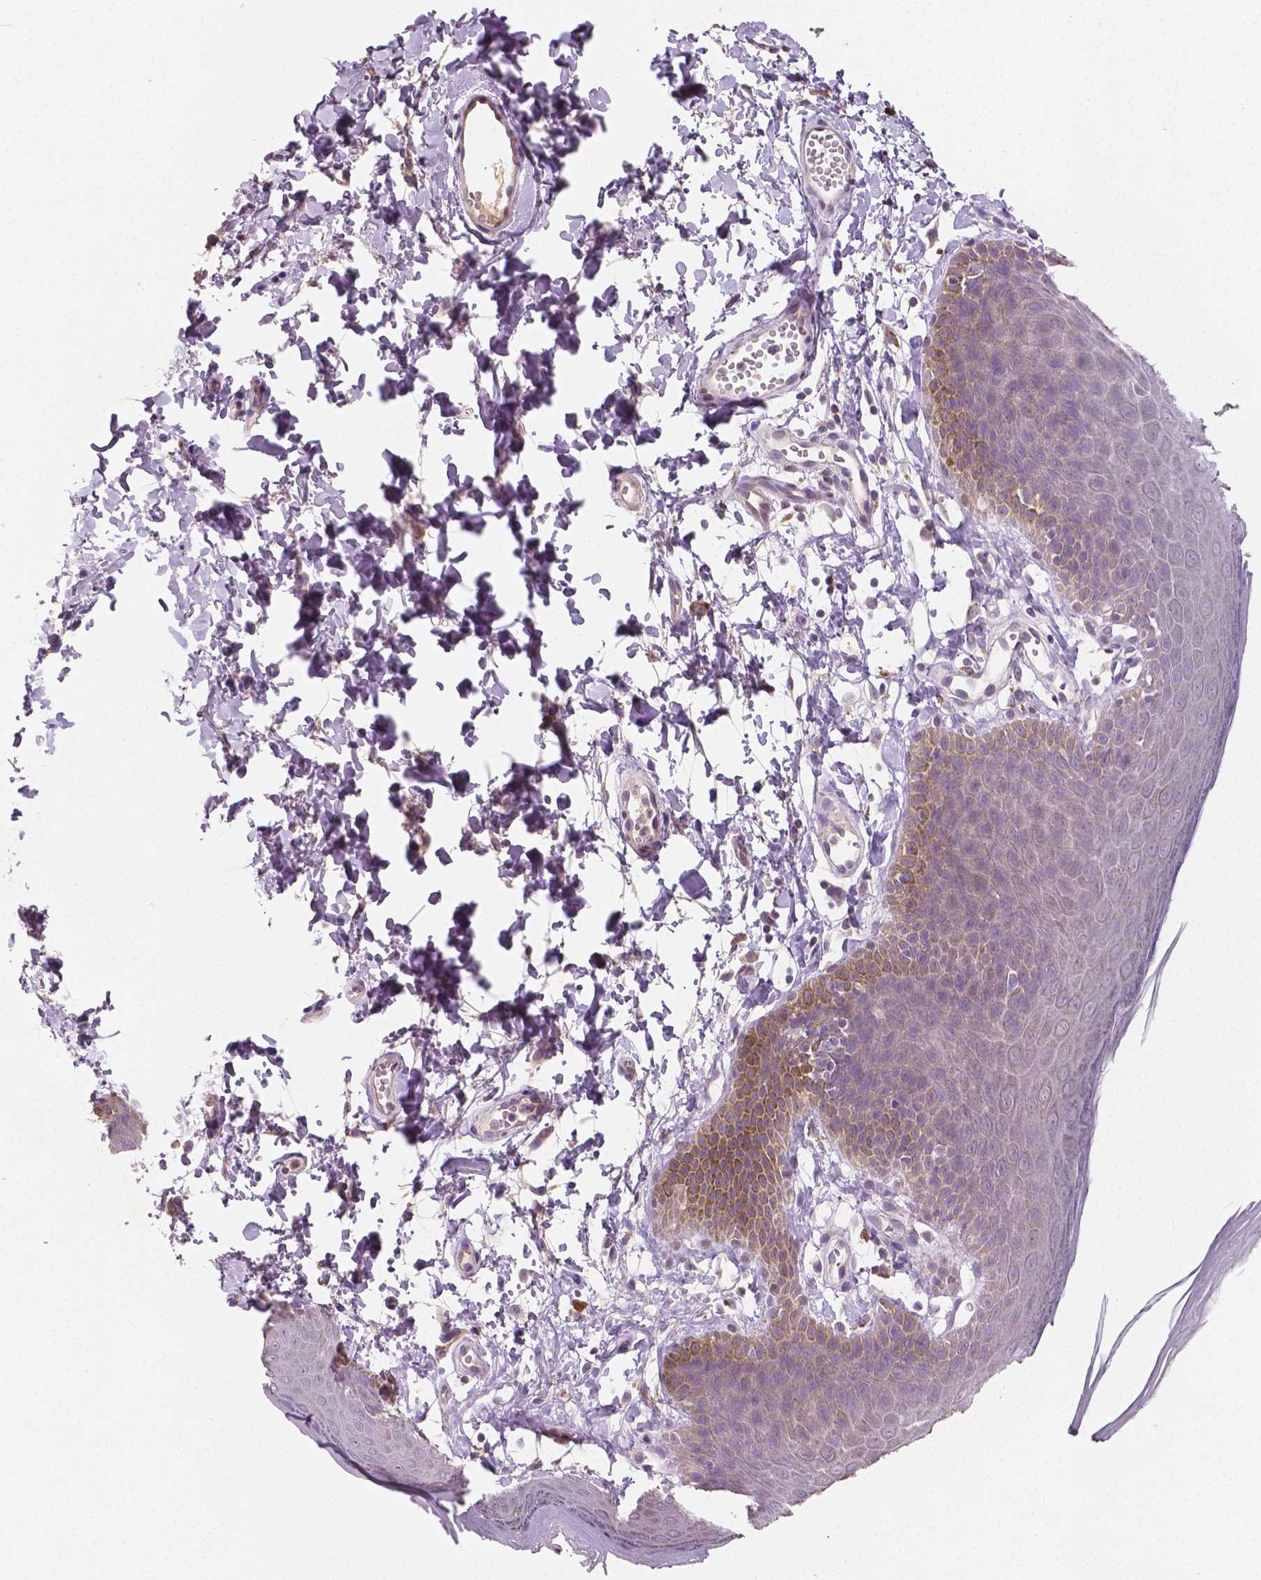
{"staining": {"intensity": "weak", "quantity": "25%-75%", "location": "cytoplasmic/membranous"}, "tissue": "skin", "cell_type": "Epidermal cells", "image_type": "normal", "snomed": [{"axis": "morphology", "description": "Normal tissue, NOS"}, {"axis": "topography", "description": "Anal"}], "caption": "Protein positivity by immunohistochemistry (IHC) shows weak cytoplasmic/membranous expression in approximately 25%-75% of epidermal cells in benign skin.", "gene": "LSM14B", "patient": {"sex": "male", "age": 53}}